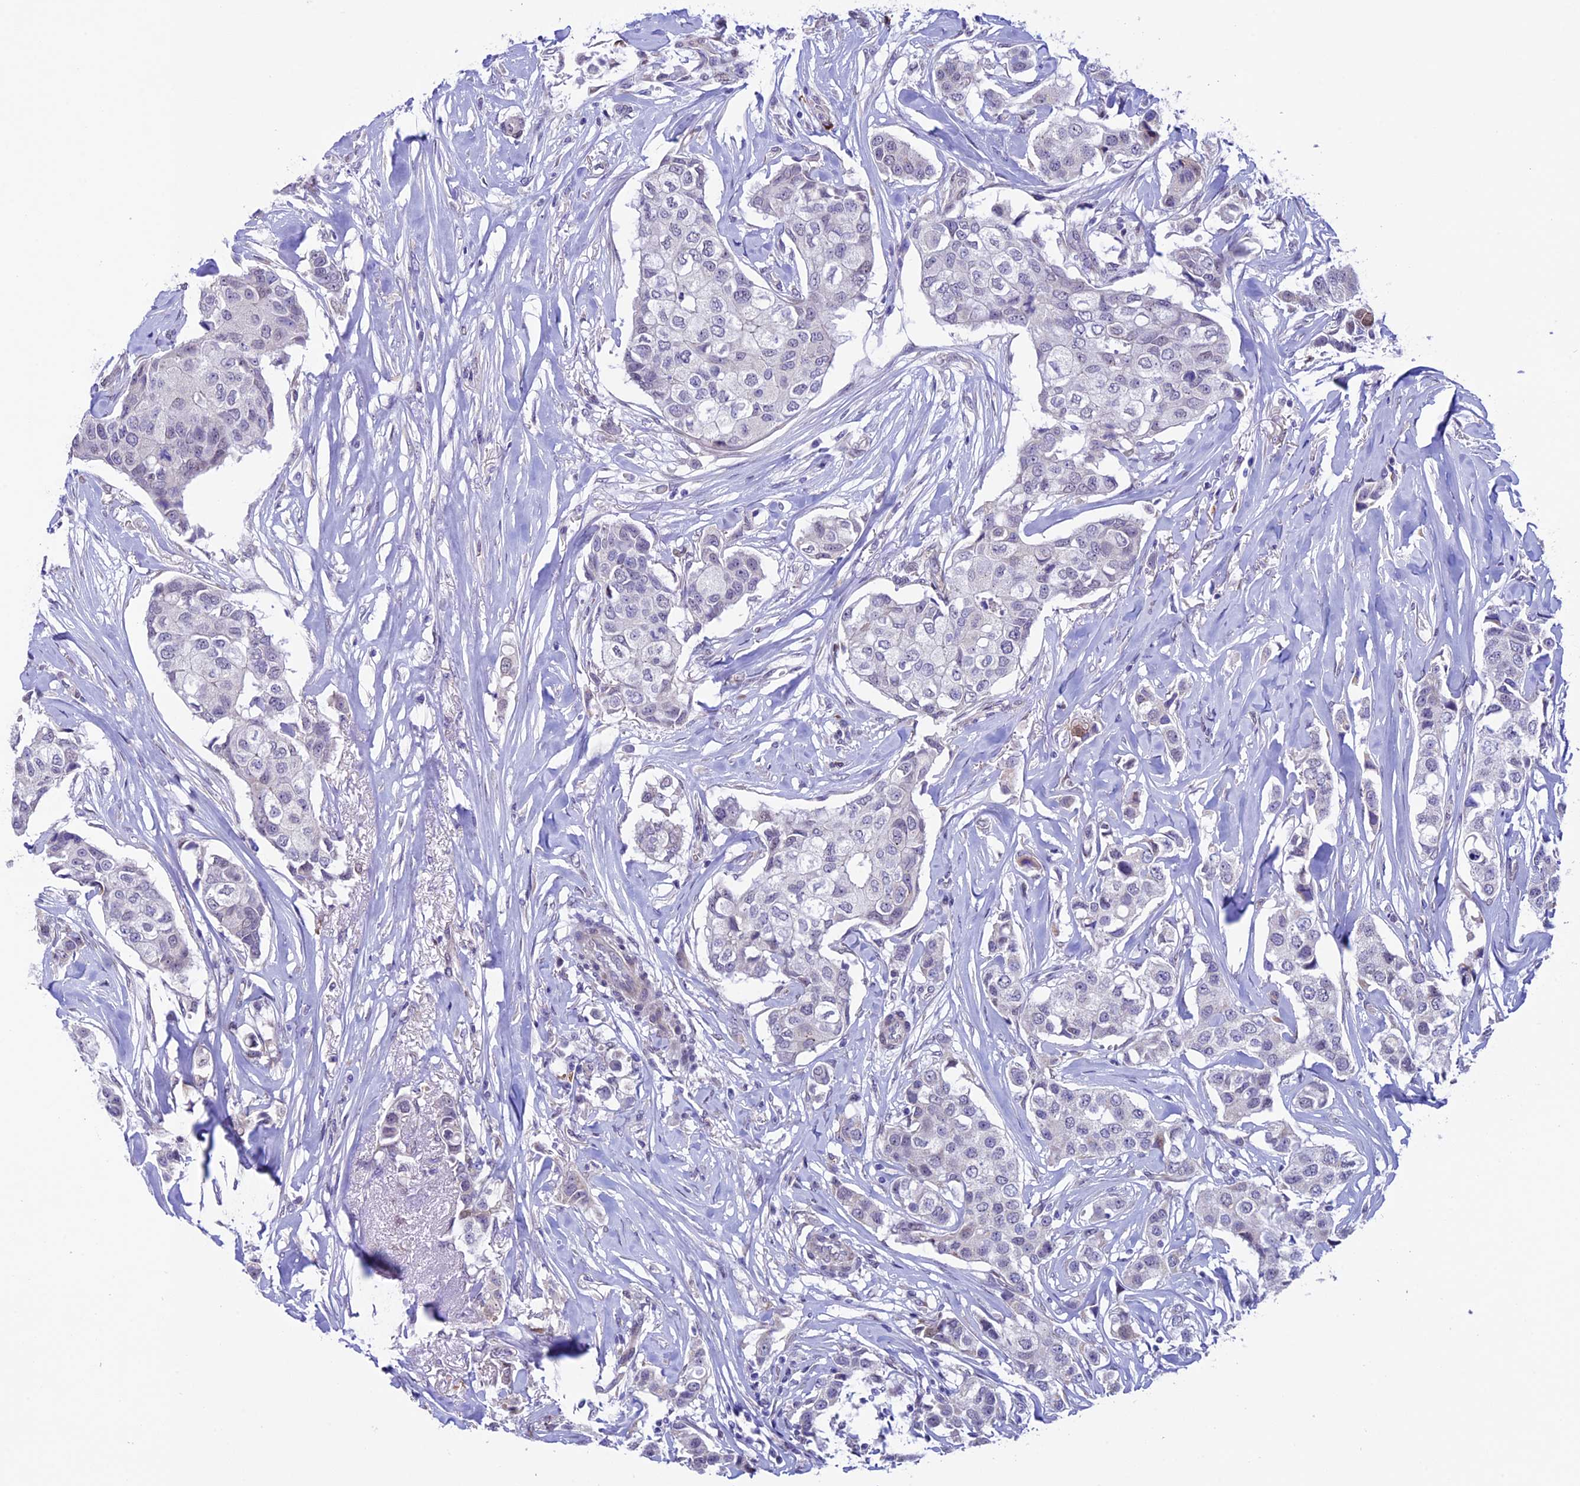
{"staining": {"intensity": "negative", "quantity": "none", "location": "none"}, "tissue": "breast cancer", "cell_type": "Tumor cells", "image_type": "cancer", "snomed": [{"axis": "morphology", "description": "Duct carcinoma"}, {"axis": "topography", "description": "Breast"}], "caption": "Tumor cells are negative for brown protein staining in breast invasive ductal carcinoma.", "gene": "TMEM171", "patient": {"sex": "female", "age": 80}}